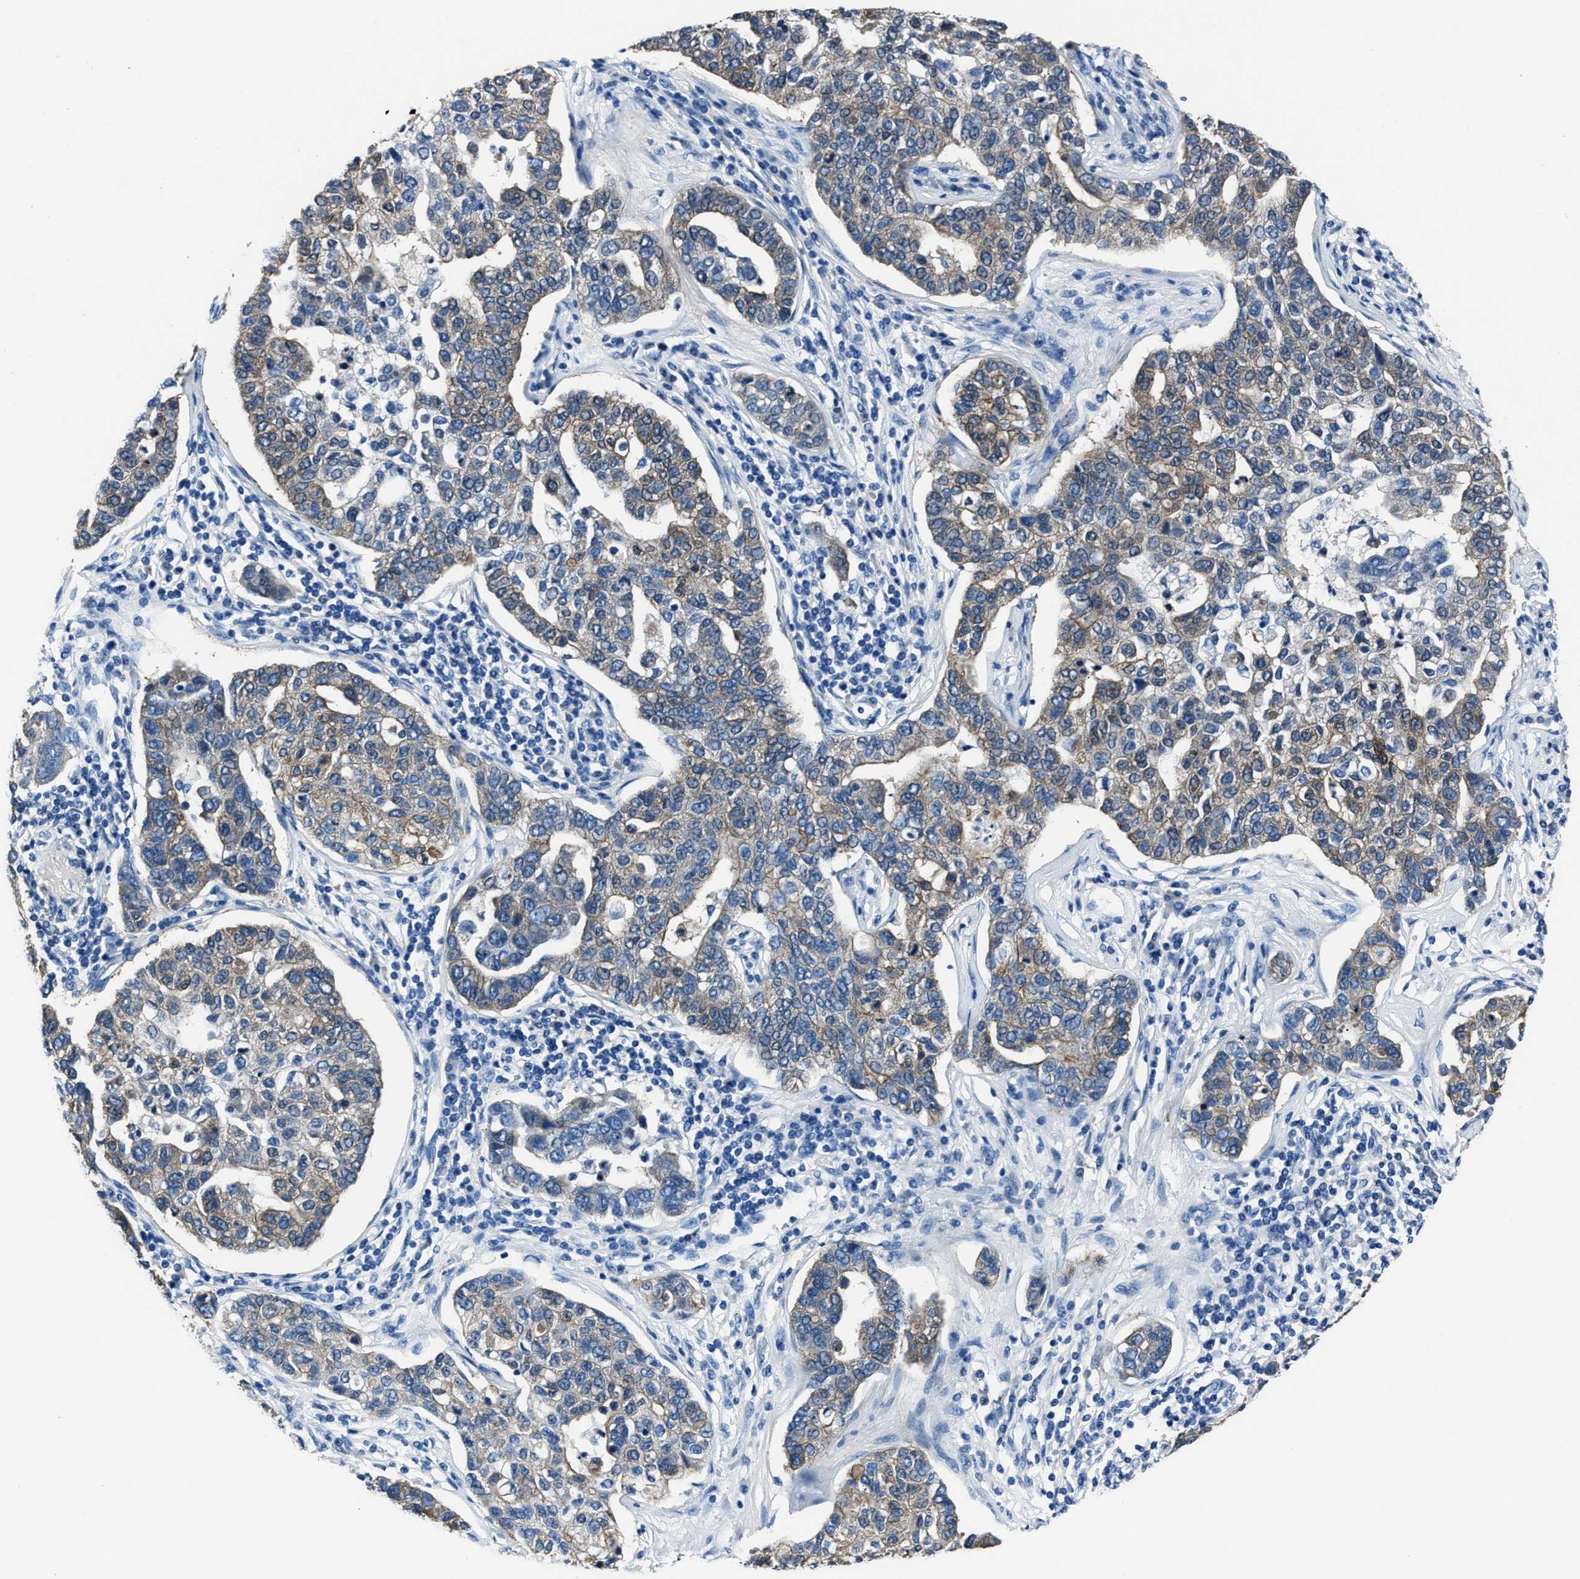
{"staining": {"intensity": "weak", "quantity": ">75%", "location": "cytoplasmic/membranous"}, "tissue": "pancreatic cancer", "cell_type": "Tumor cells", "image_type": "cancer", "snomed": [{"axis": "morphology", "description": "Adenocarcinoma, NOS"}, {"axis": "topography", "description": "Pancreas"}], "caption": "Protein staining shows weak cytoplasmic/membranous expression in approximately >75% of tumor cells in pancreatic cancer.", "gene": "LMO7", "patient": {"sex": "female", "age": 61}}